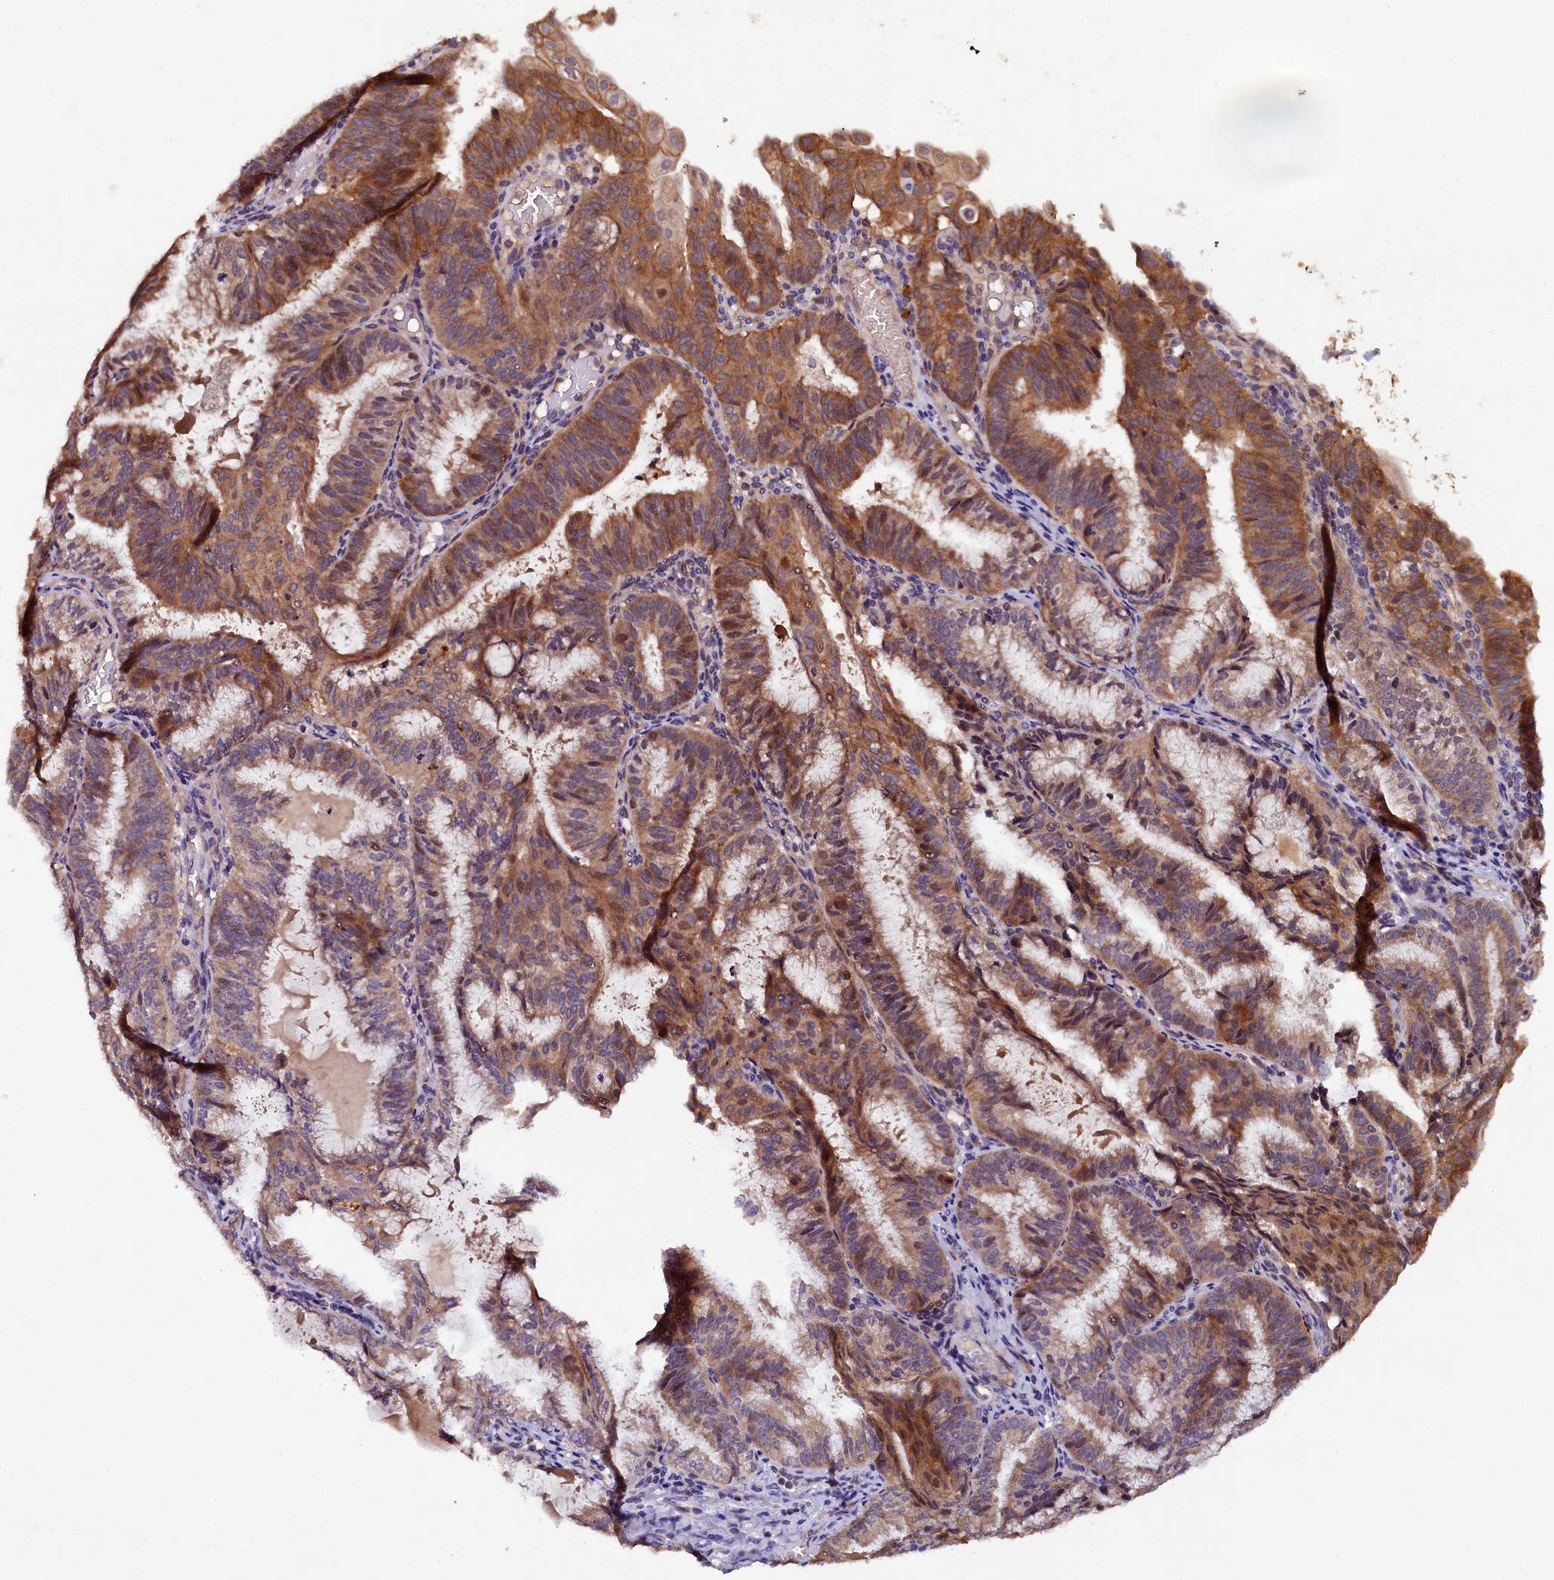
{"staining": {"intensity": "moderate", "quantity": ">75%", "location": "cytoplasmic/membranous"}, "tissue": "endometrial cancer", "cell_type": "Tumor cells", "image_type": "cancer", "snomed": [{"axis": "morphology", "description": "Adenocarcinoma, NOS"}, {"axis": "topography", "description": "Endometrium"}], "caption": "A high-resolution histopathology image shows immunohistochemistry staining of endometrial adenocarcinoma, which exhibits moderate cytoplasmic/membranous positivity in about >75% of tumor cells. (Stains: DAB (3,3'-diaminobenzidine) in brown, nuclei in blue, Microscopy: brightfield microscopy at high magnification).", "gene": "PLXNB1", "patient": {"sex": "female", "age": 49}}